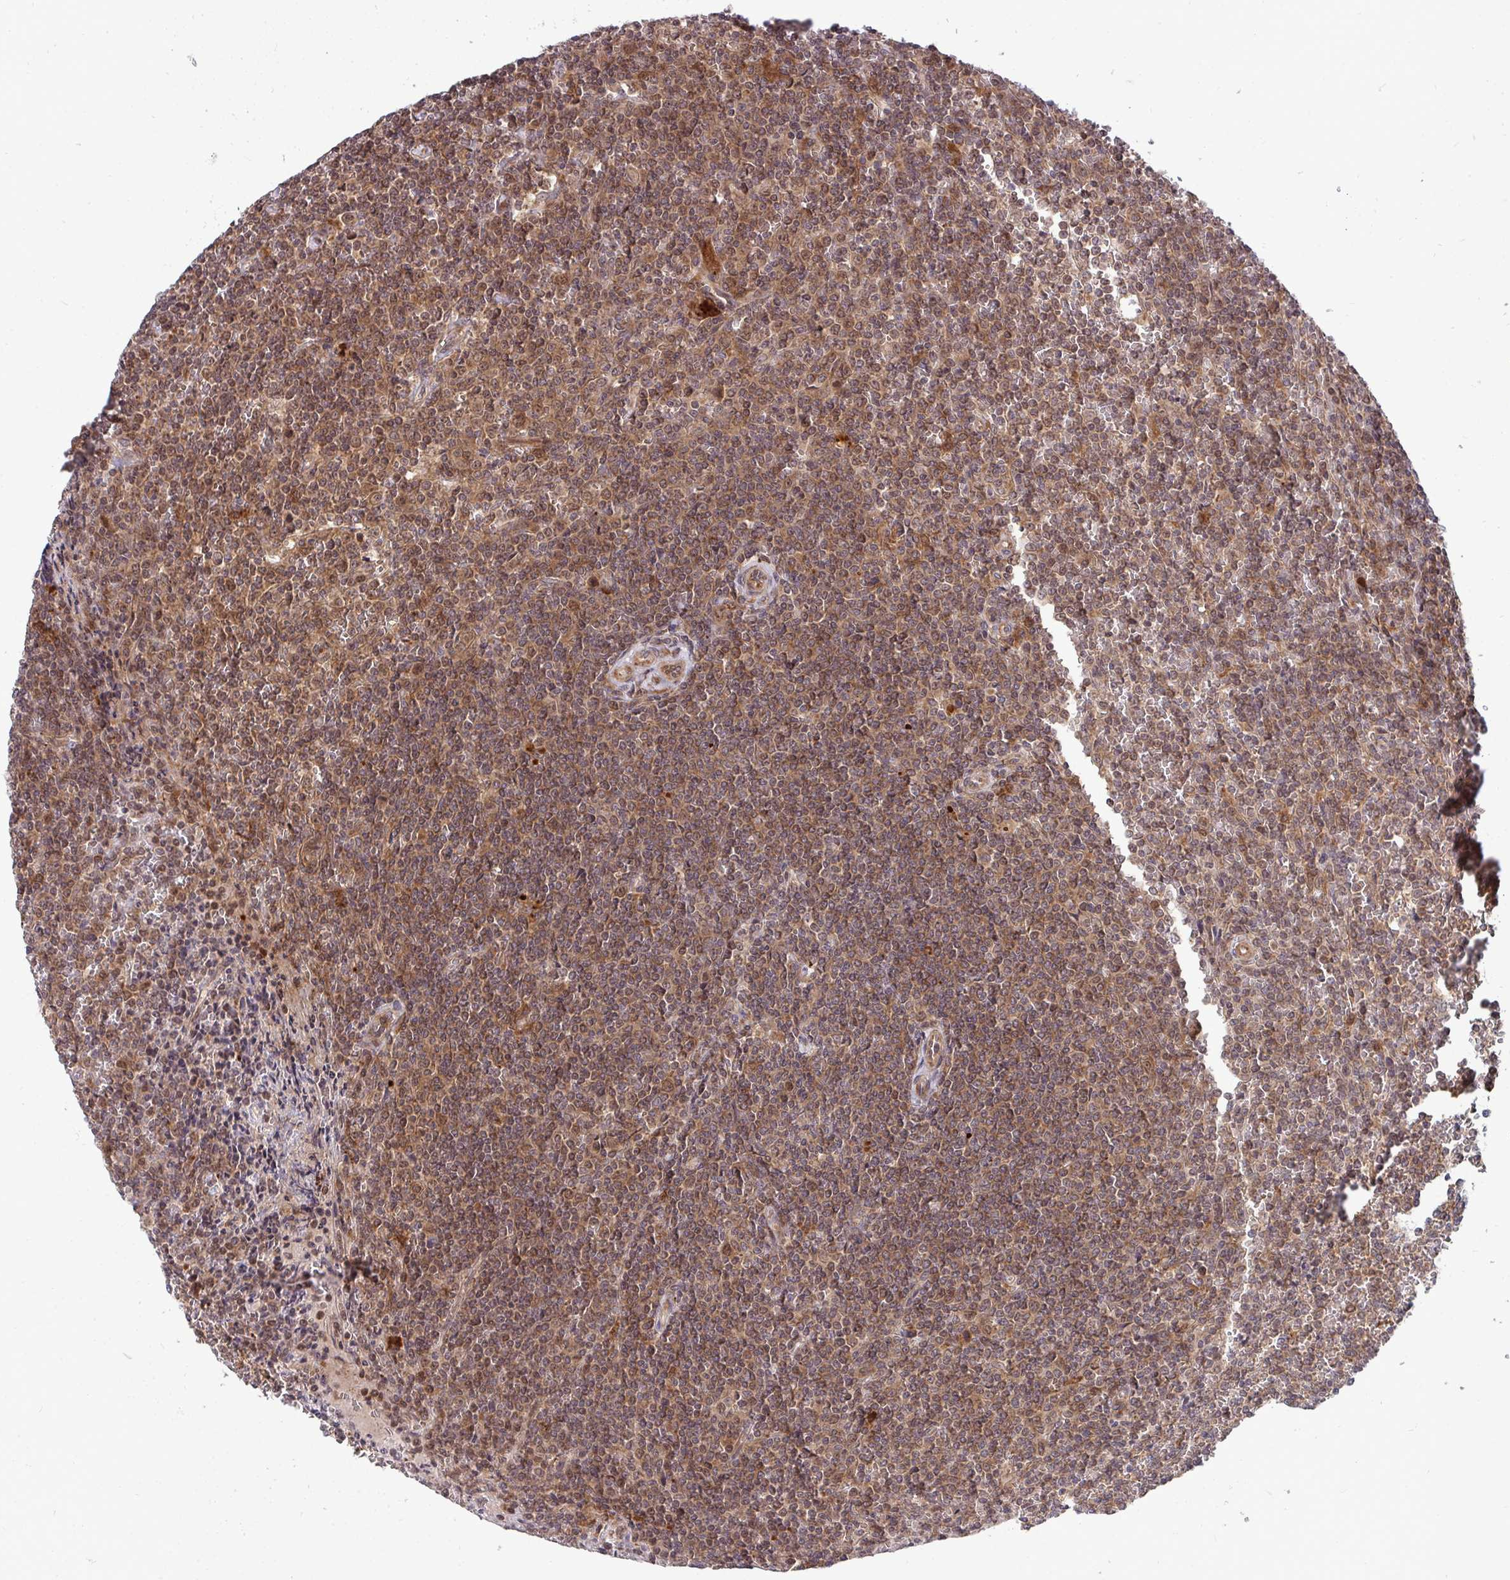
{"staining": {"intensity": "moderate", "quantity": ">75%", "location": "cytoplasmic/membranous"}, "tissue": "lymphoma", "cell_type": "Tumor cells", "image_type": "cancer", "snomed": [{"axis": "morphology", "description": "Malignant lymphoma, non-Hodgkin's type, Low grade"}, {"axis": "topography", "description": "Spleen"}], "caption": "IHC staining of malignant lymphoma, non-Hodgkin's type (low-grade), which reveals medium levels of moderate cytoplasmic/membranous expression in about >75% of tumor cells indicating moderate cytoplasmic/membranous protein expression. The staining was performed using DAB (brown) for protein detection and nuclei were counterstained in hematoxylin (blue).", "gene": "TRIM44", "patient": {"sex": "female", "age": 19}}